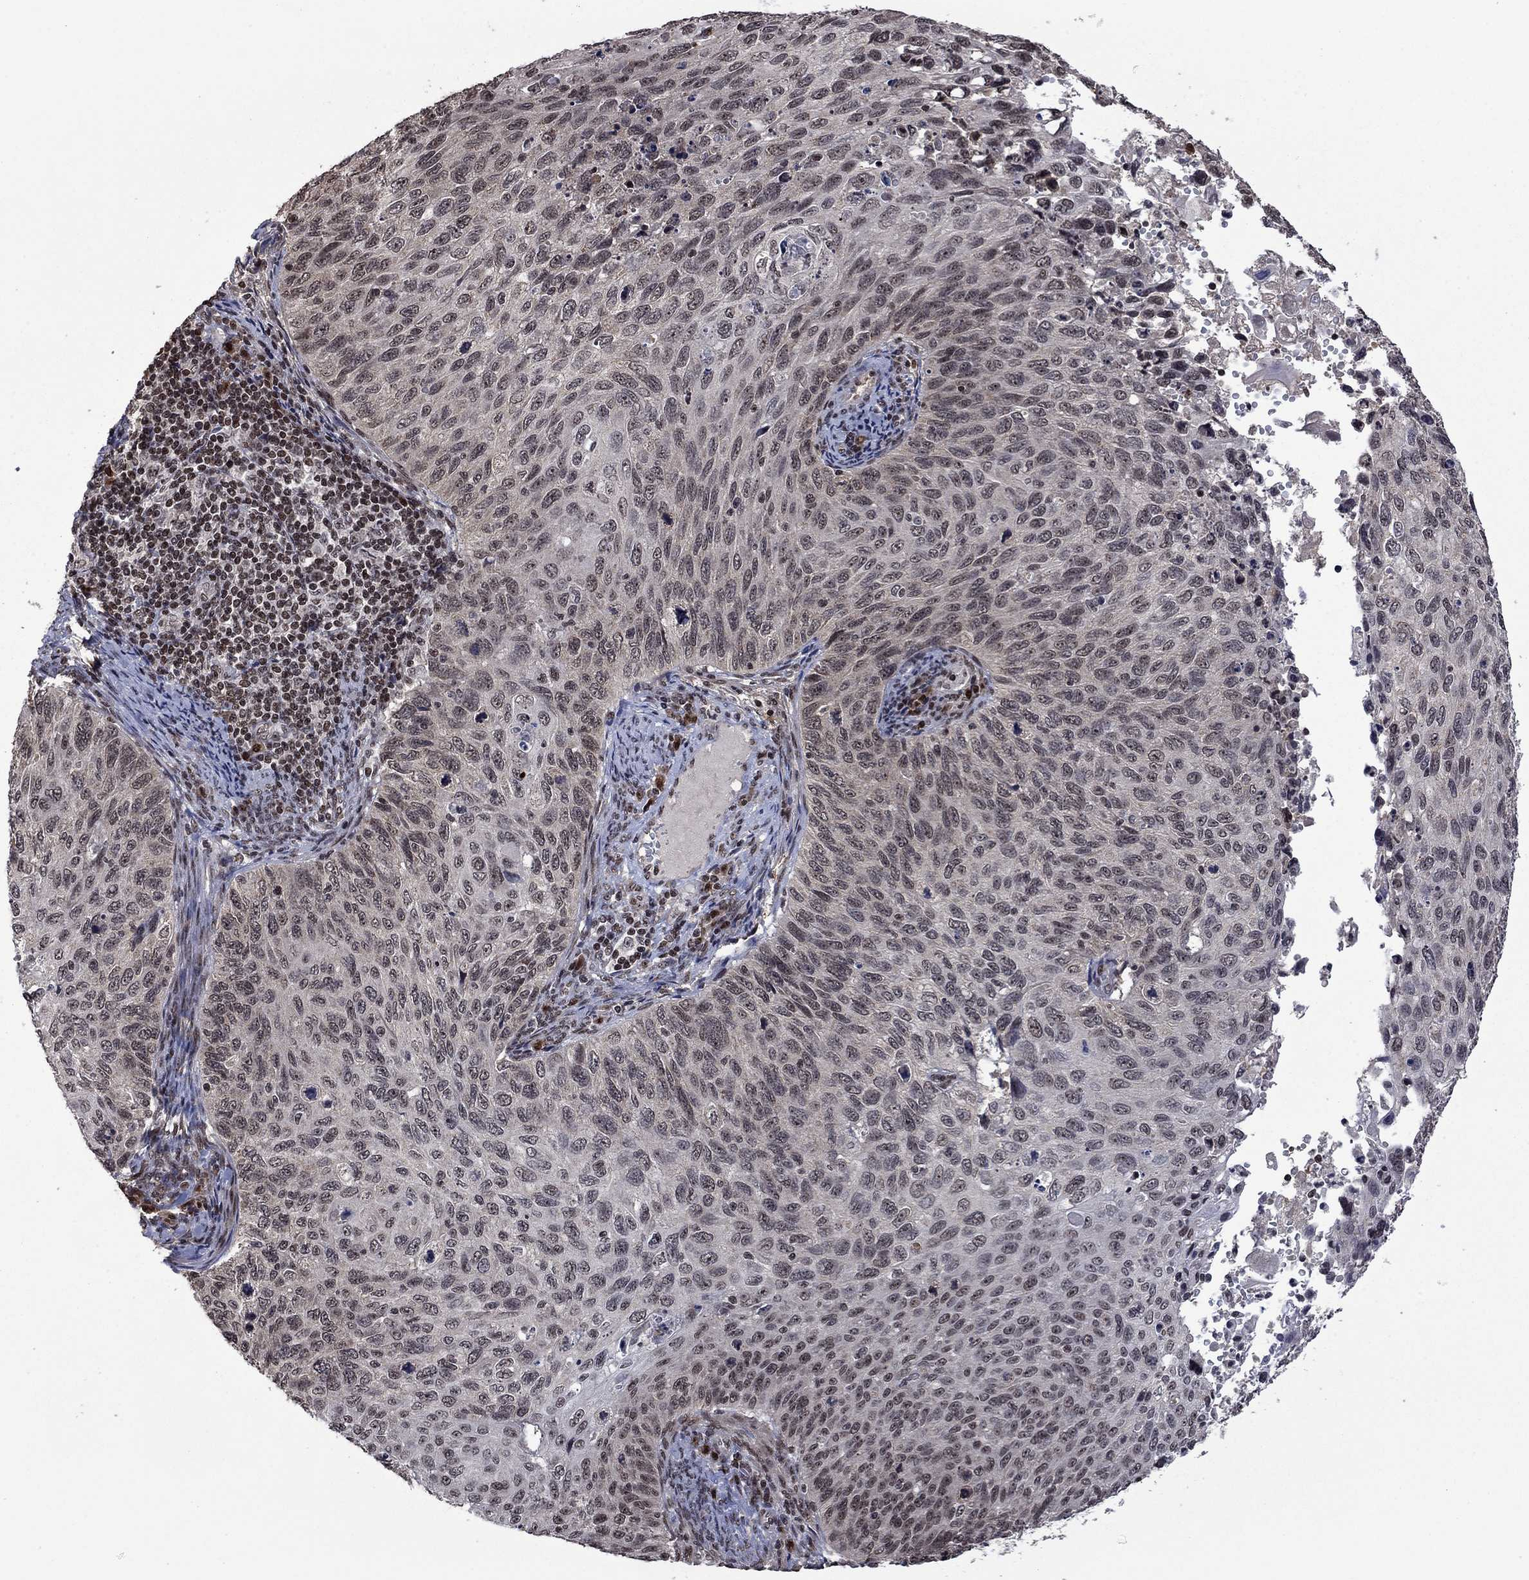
{"staining": {"intensity": "negative", "quantity": "none", "location": "none"}, "tissue": "cervical cancer", "cell_type": "Tumor cells", "image_type": "cancer", "snomed": [{"axis": "morphology", "description": "Squamous cell carcinoma, NOS"}, {"axis": "topography", "description": "Cervix"}], "caption": "Cervical cancer stained for a protein using IHC displays no expression tumor cells.", "gene": "FBL", "patient": {"sex": "female", "age": 70}}